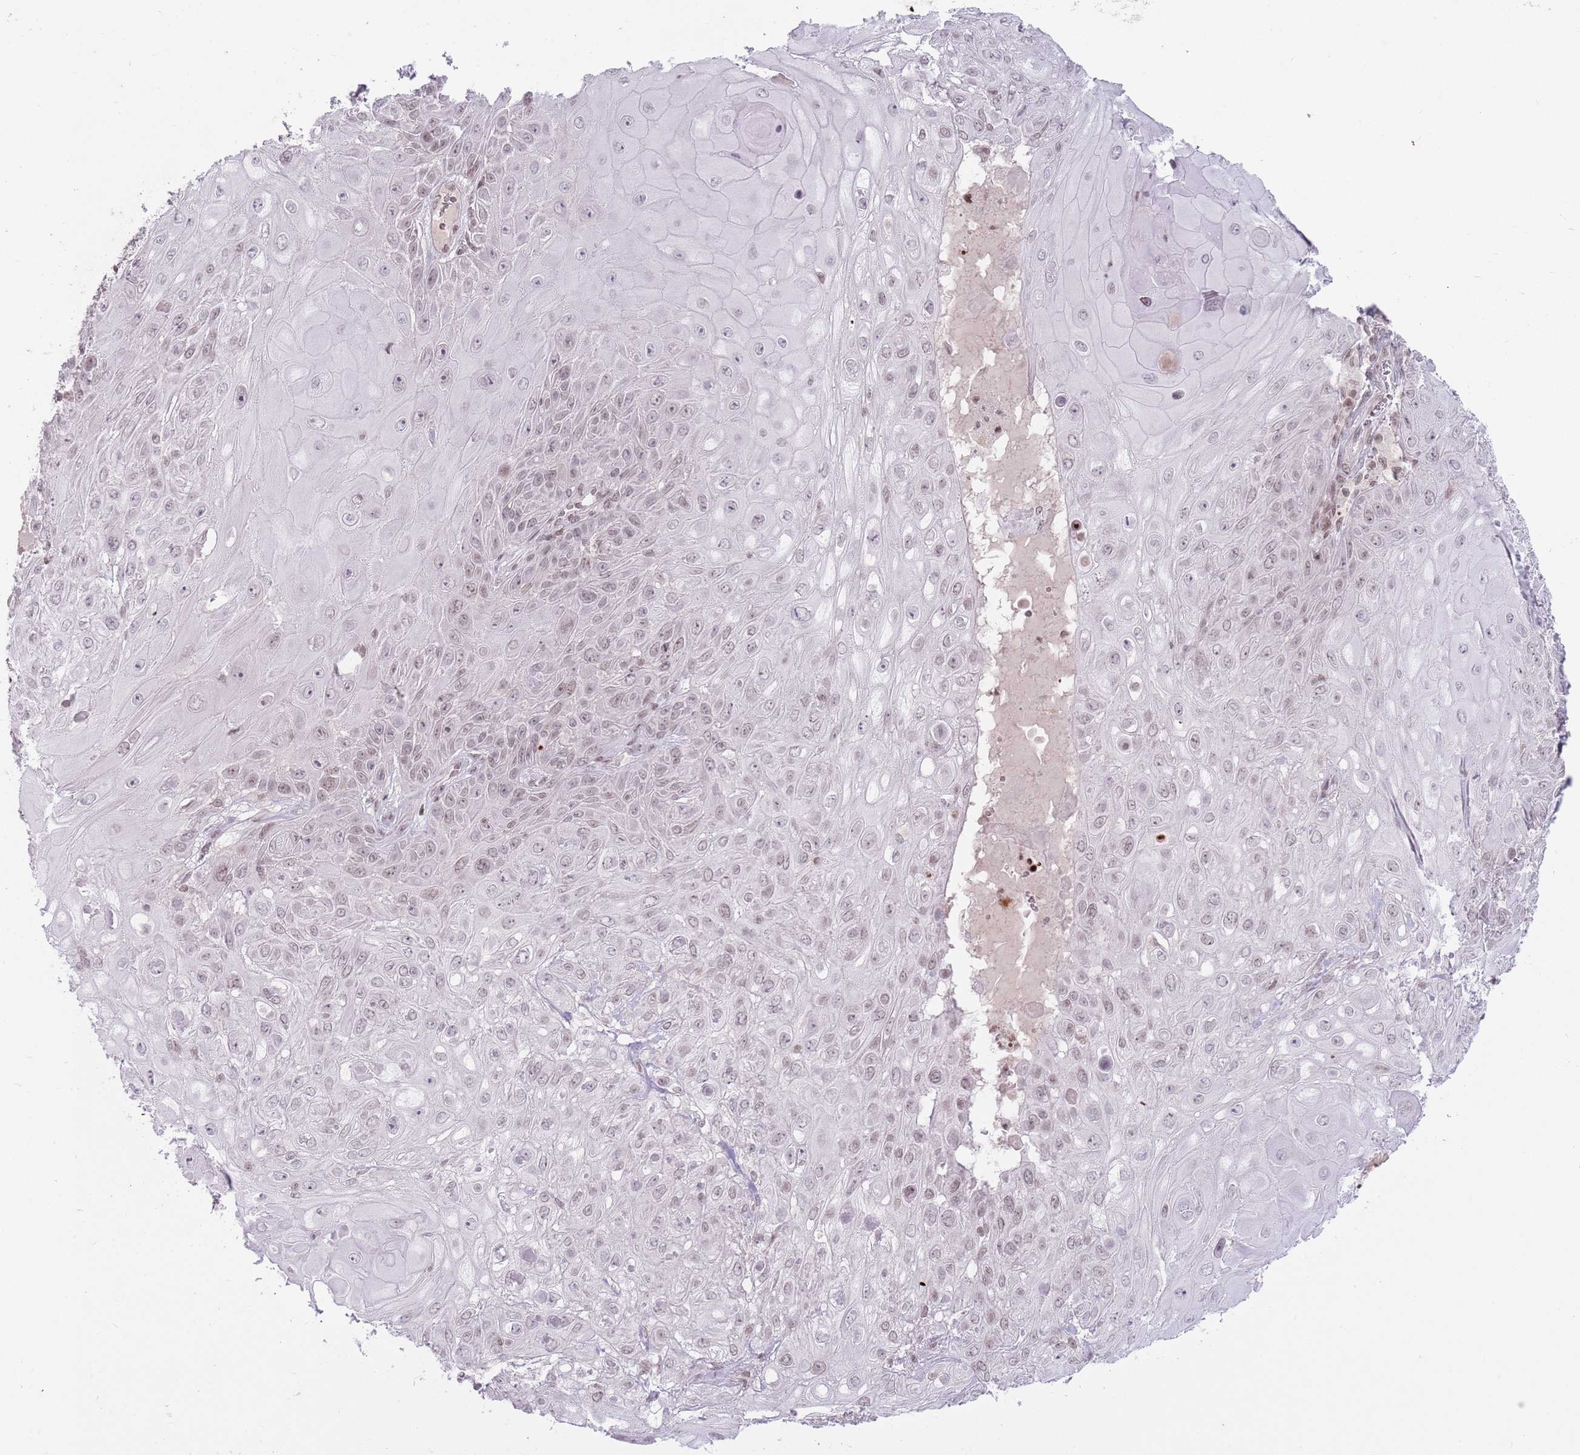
{"staining": {"intensity": "weak", "quantity": "25%-75%", "location": "nuclear"}, "tissue": "skin cancer", "cell_type": "Tumor cells", "image_type": "cancer", "snomed": [{"axis": "morphology", "description": "Normal tissue, NOS"}, {"axis": "morphology", "description": "Squamous cell carcinoma, NOS"}, {"axis": "topography", "description": "Skin"}, {"axis": "topography", "description": "Cartilage tissue"}], "caption": "Immunohistochemistry of skin squamous cell carcinoma displays low levels of weak nuclear positivity in approximately 25%-75% of tumor cells.", "gene": "SH3RF3", "patient": {"sex": "female", "age": 79}}